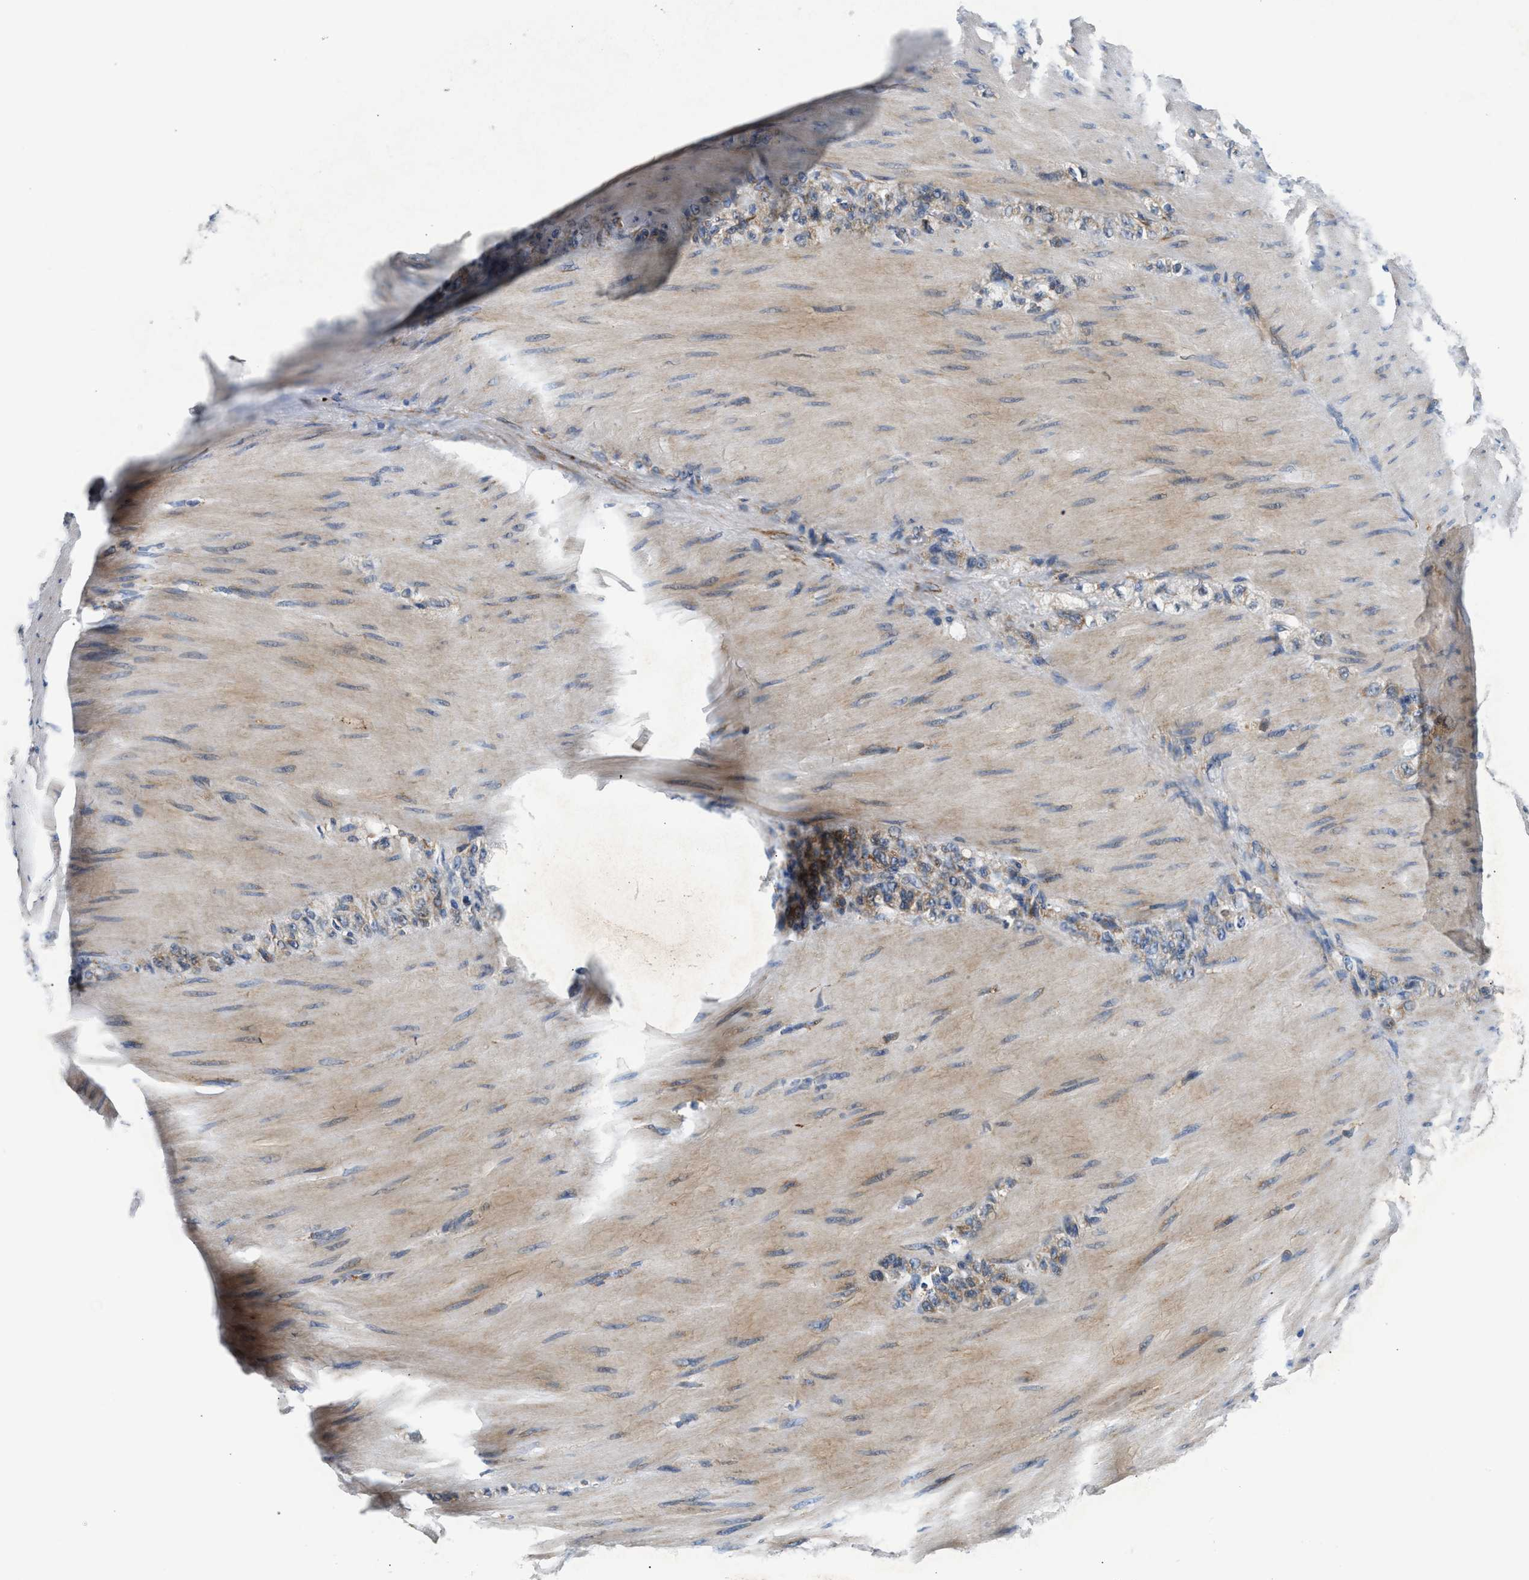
{"staining": {"intensity": "weak", "quantity": ">75%", "location": "cytoplasmic/membranous"}, "tissue": "stomach cancer", "cell_type": "Tumor cells", "image_type": "cancer", "snomed": [{"axis": "morphology", "description": "Normal tissue, NOS"}, {"axis": "morphology", "description": "Adenocarcinoma, NOS"}, {"axis": "topography", "description": "Stomach"}], "caption": "Brown immunohistochemical staining in human adenocarcinoma (stomach) shows weak cytoplasmic/membranous staining in approximately >75% of tumor cells. (DAB (3,3'-diaminobenzidine) IHC with brightfield microscopy, high magnification).", "gene": "AMZ1", "patient": {"sex": "male", "age": 82}}